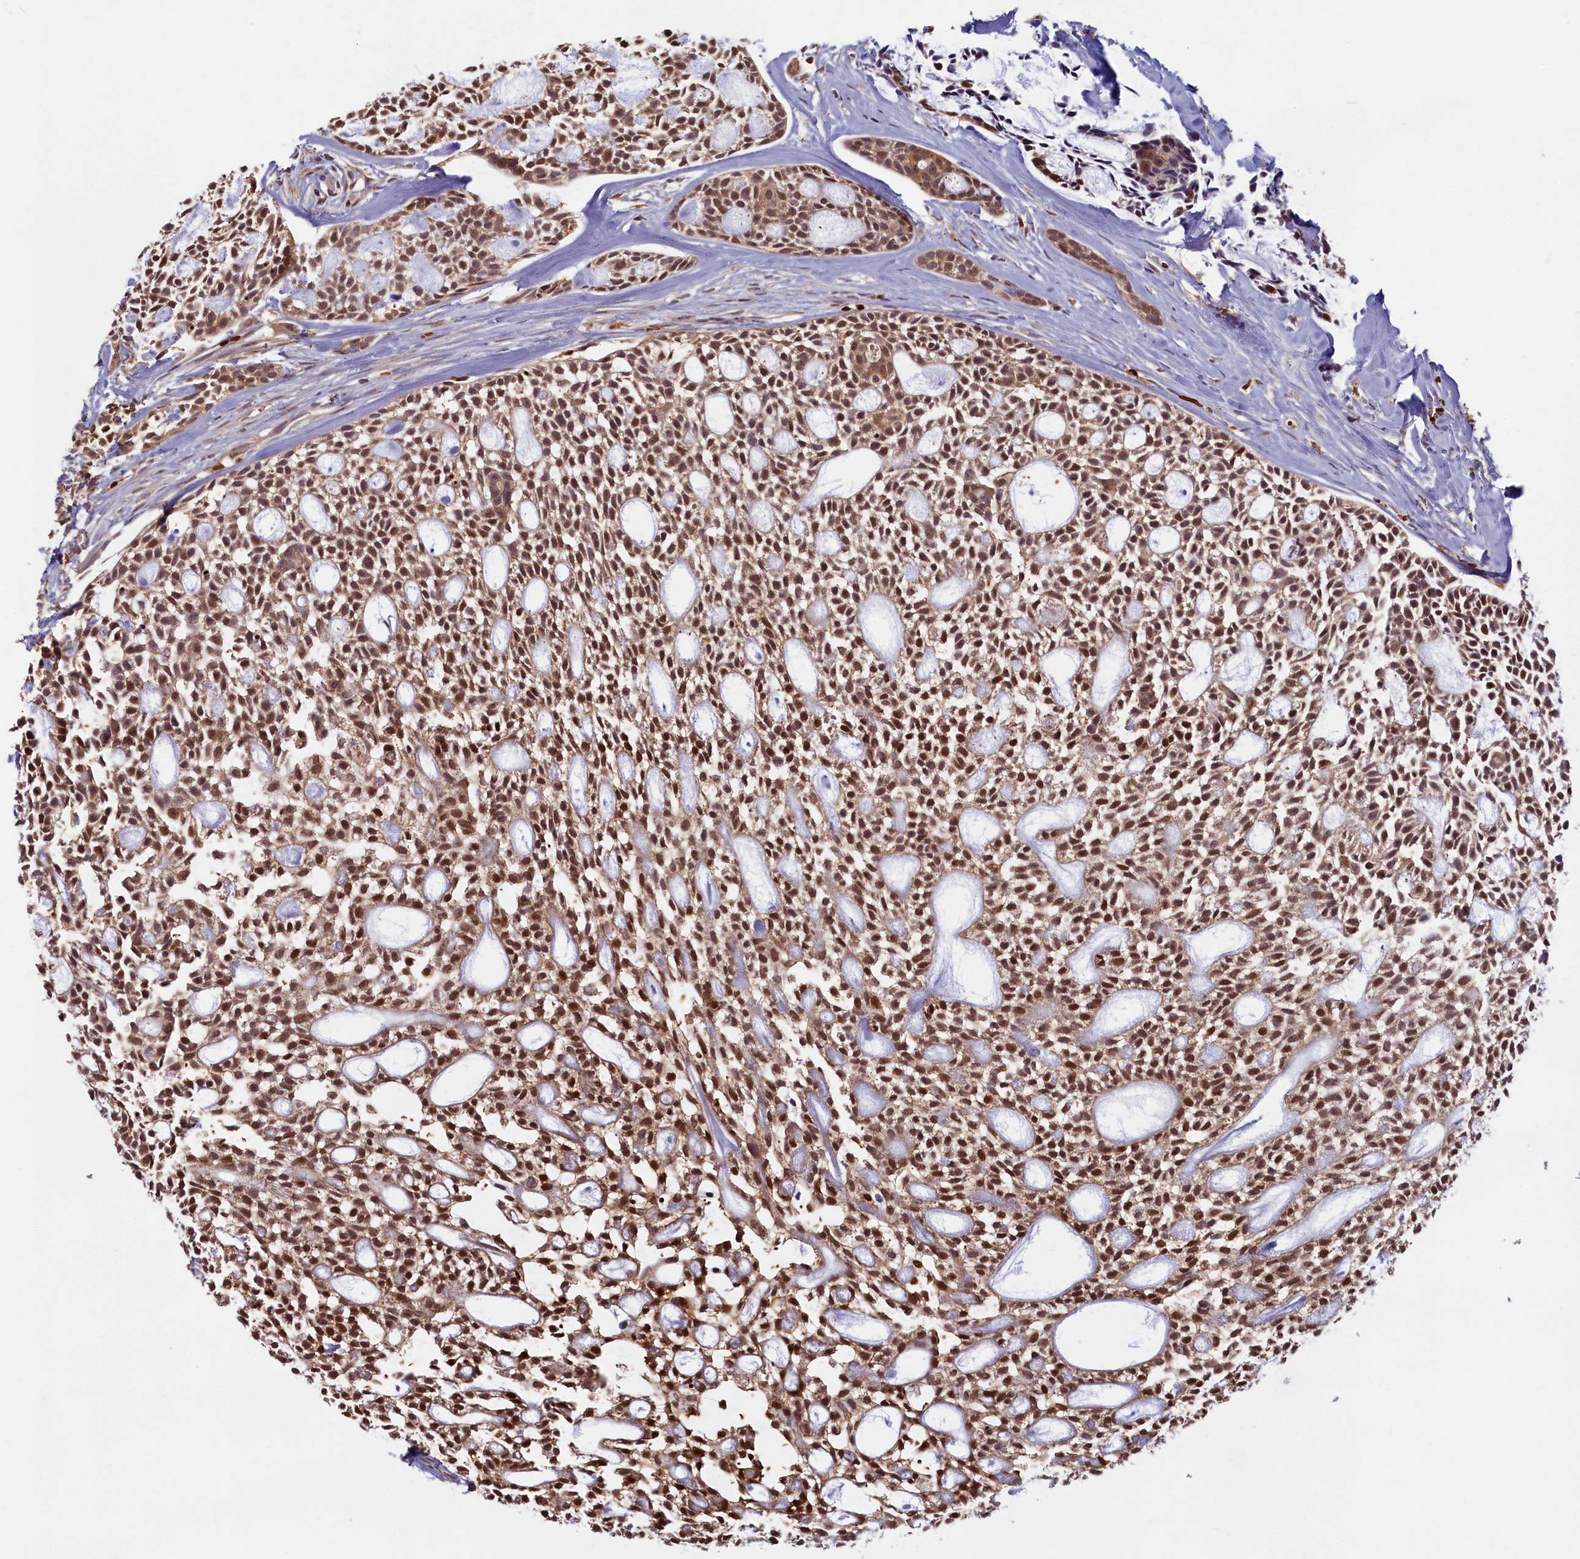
{"staining": {"intensity": "moderate", "quantity": ">75%", "location": "cytoplasmic/membranous,nuclear"}, "tissue": "head and neck cancer", "cell_type": "Tumor cells", "image_type": "cancer", "snomed": [{"axis": "morphology", "description": "Adenocarcinoma, NOS"}, {"axis": "topography", "description": "Subcutis"}, {"axis": "topography", "description": "Head-Neck"}], "caption": "Immunohistochemical staining of human head and neck cancer (adenocarcinoma) reveals medium levels of moderate cytoplasmic/membranous and nuclear protein expression in approximately >75% of tumor cells.", "gene": "BLVRB", "patient": {"sex": "female", "age": 73}}